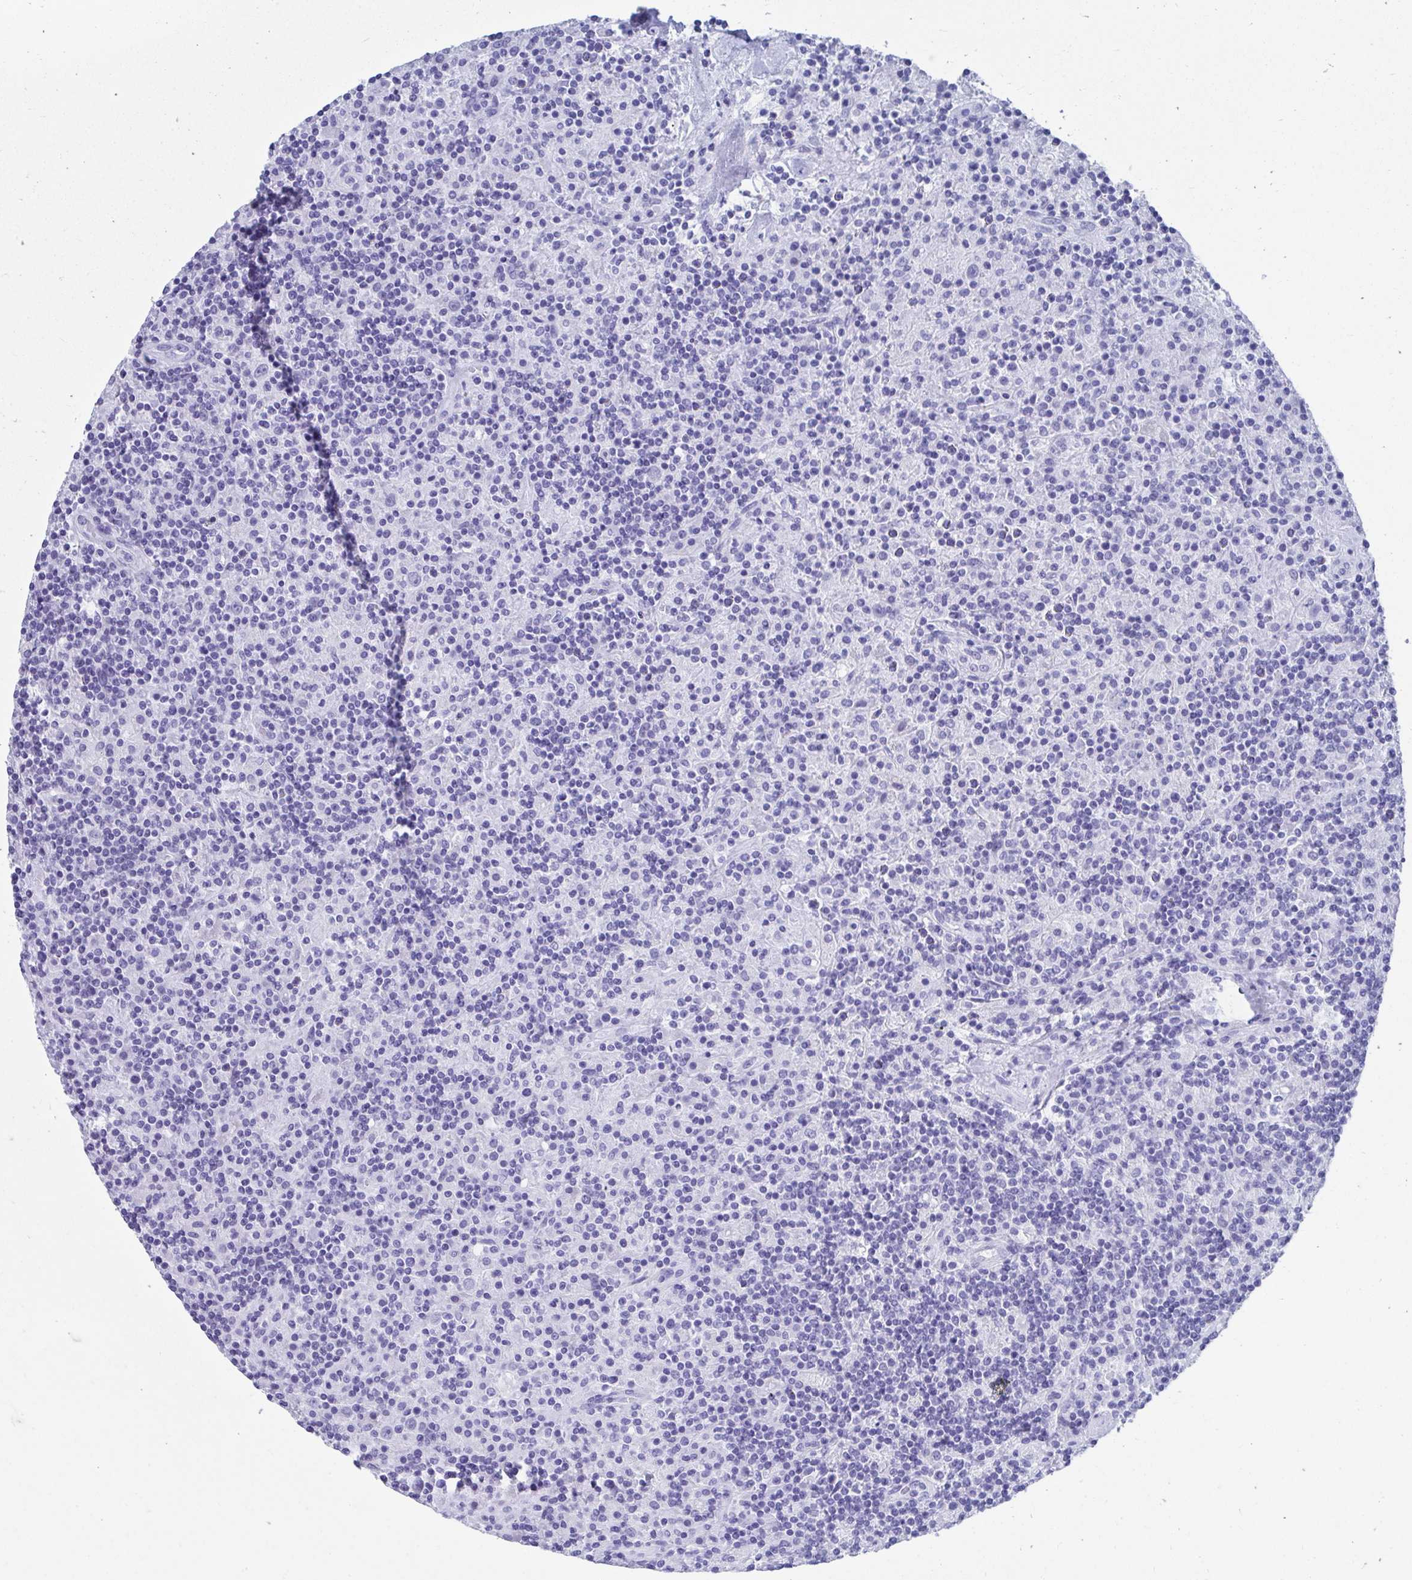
{"staining": {"intensity": "negative", "quantity": "none", "location": "none"}, "tissue": "lymphoma", "cell_type": "Tumor cells", "image_type": "cancer", "snomed": [{"axis": "morphology", "description": "Hodgkin's disease, NOS"}, {"axis": "topography", "description": "Lymph node"}], "caption": "Immunohistochemistry (IHC) of Hodgkin's disease exhibits no expression in tumor cells.", "gene": "HGD", "patient": {"sex": "male", "age": 70}}